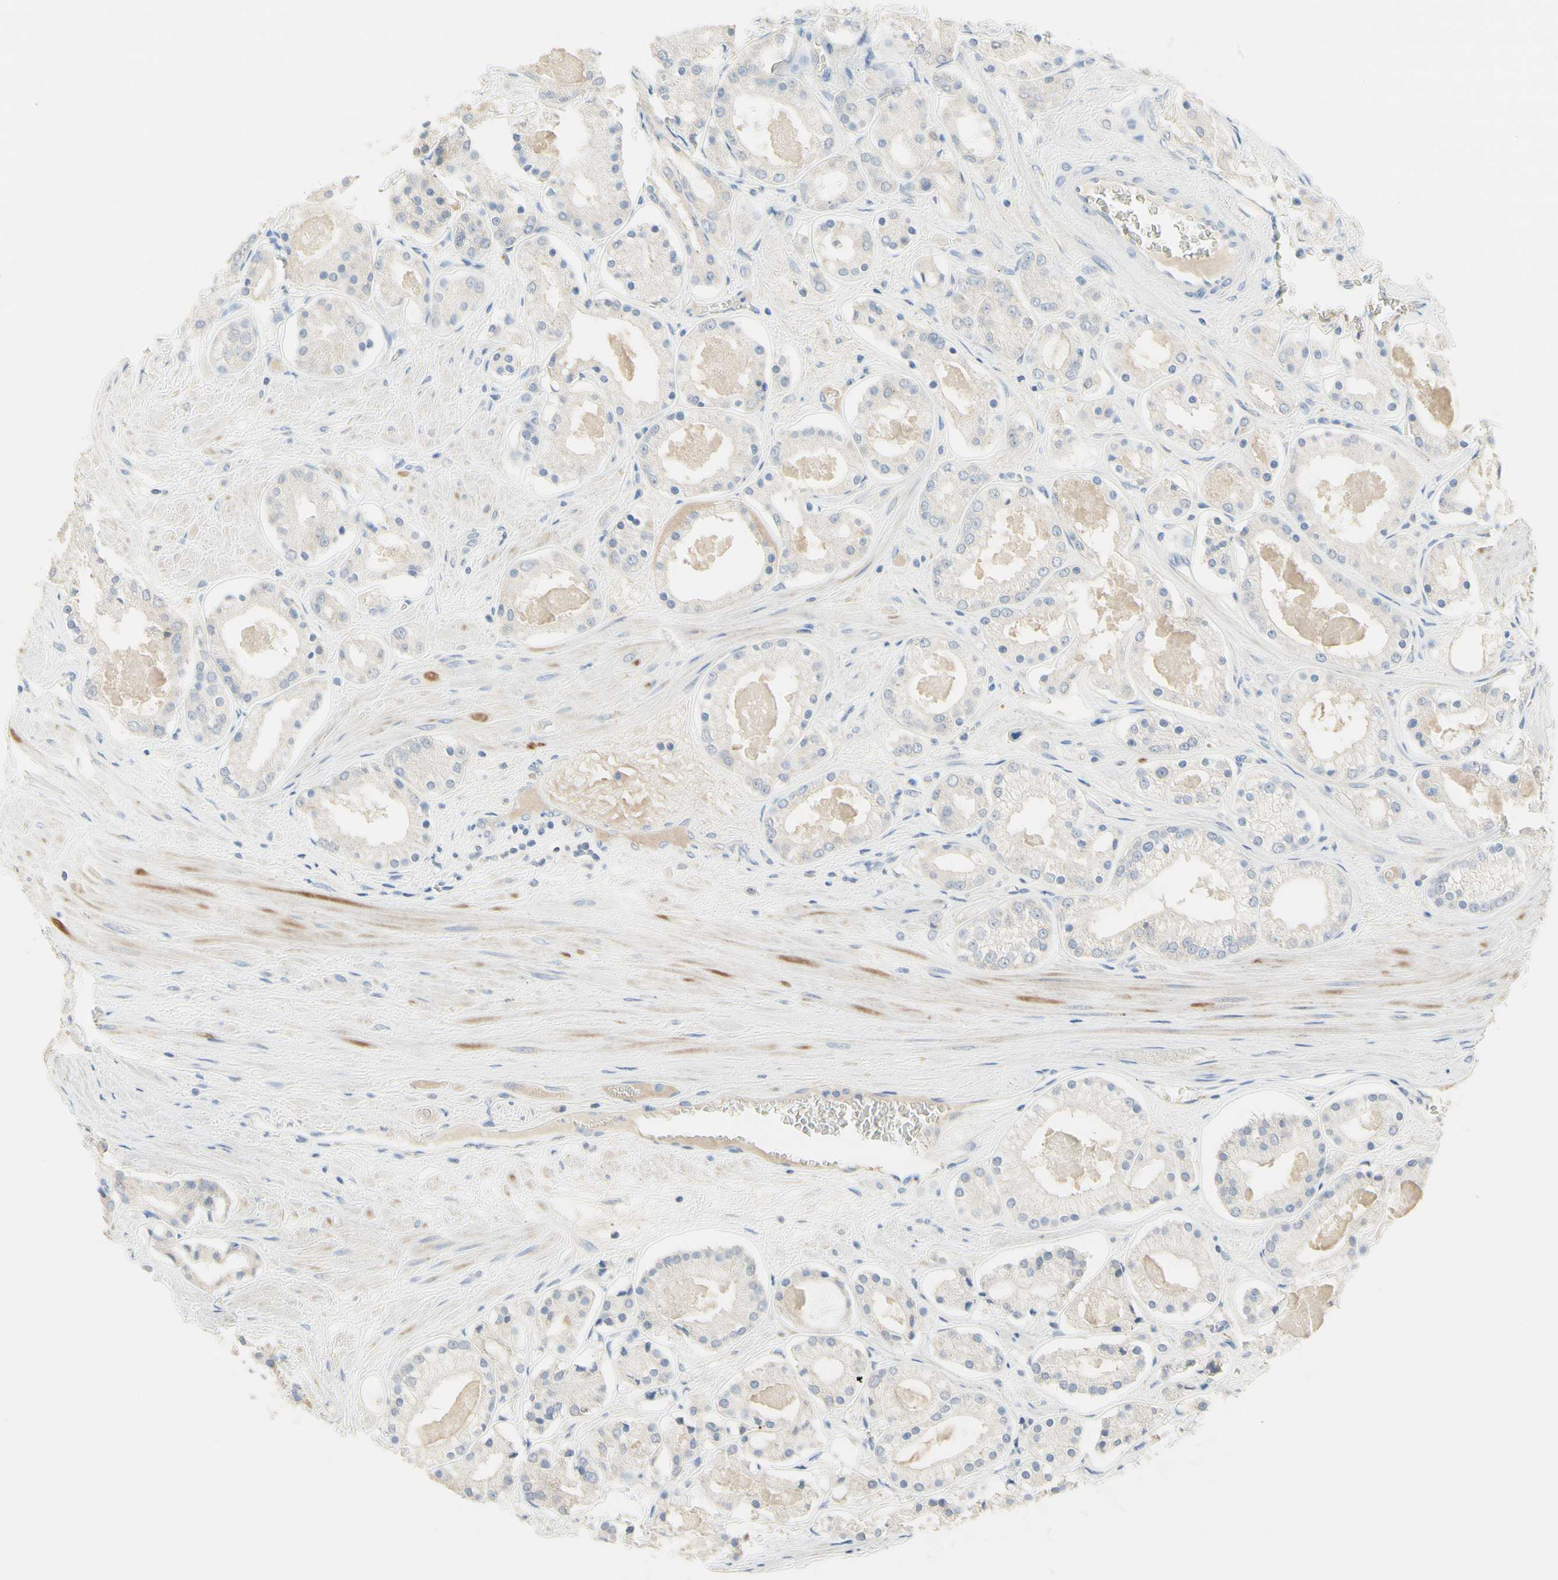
{"staining": {"intensity": "negative", "quantity": "none", "location": "none"}, "tissue": "prostate cancer", "cell_type": "Tumor cells", "image_type": "cancer", "snomed": [{"axis": "morphology", "description": "Adenocarcinoma, High grade"}, {"axis": "topography", "description": "Prostate"}], "caption": "This is an immunohistochemistry (IHC) photomicrograph of prostate cancer. There is no positivity in tumor cells.", "gene": "NECTIN4", "patient": {"sex": "male", "age": 66}}